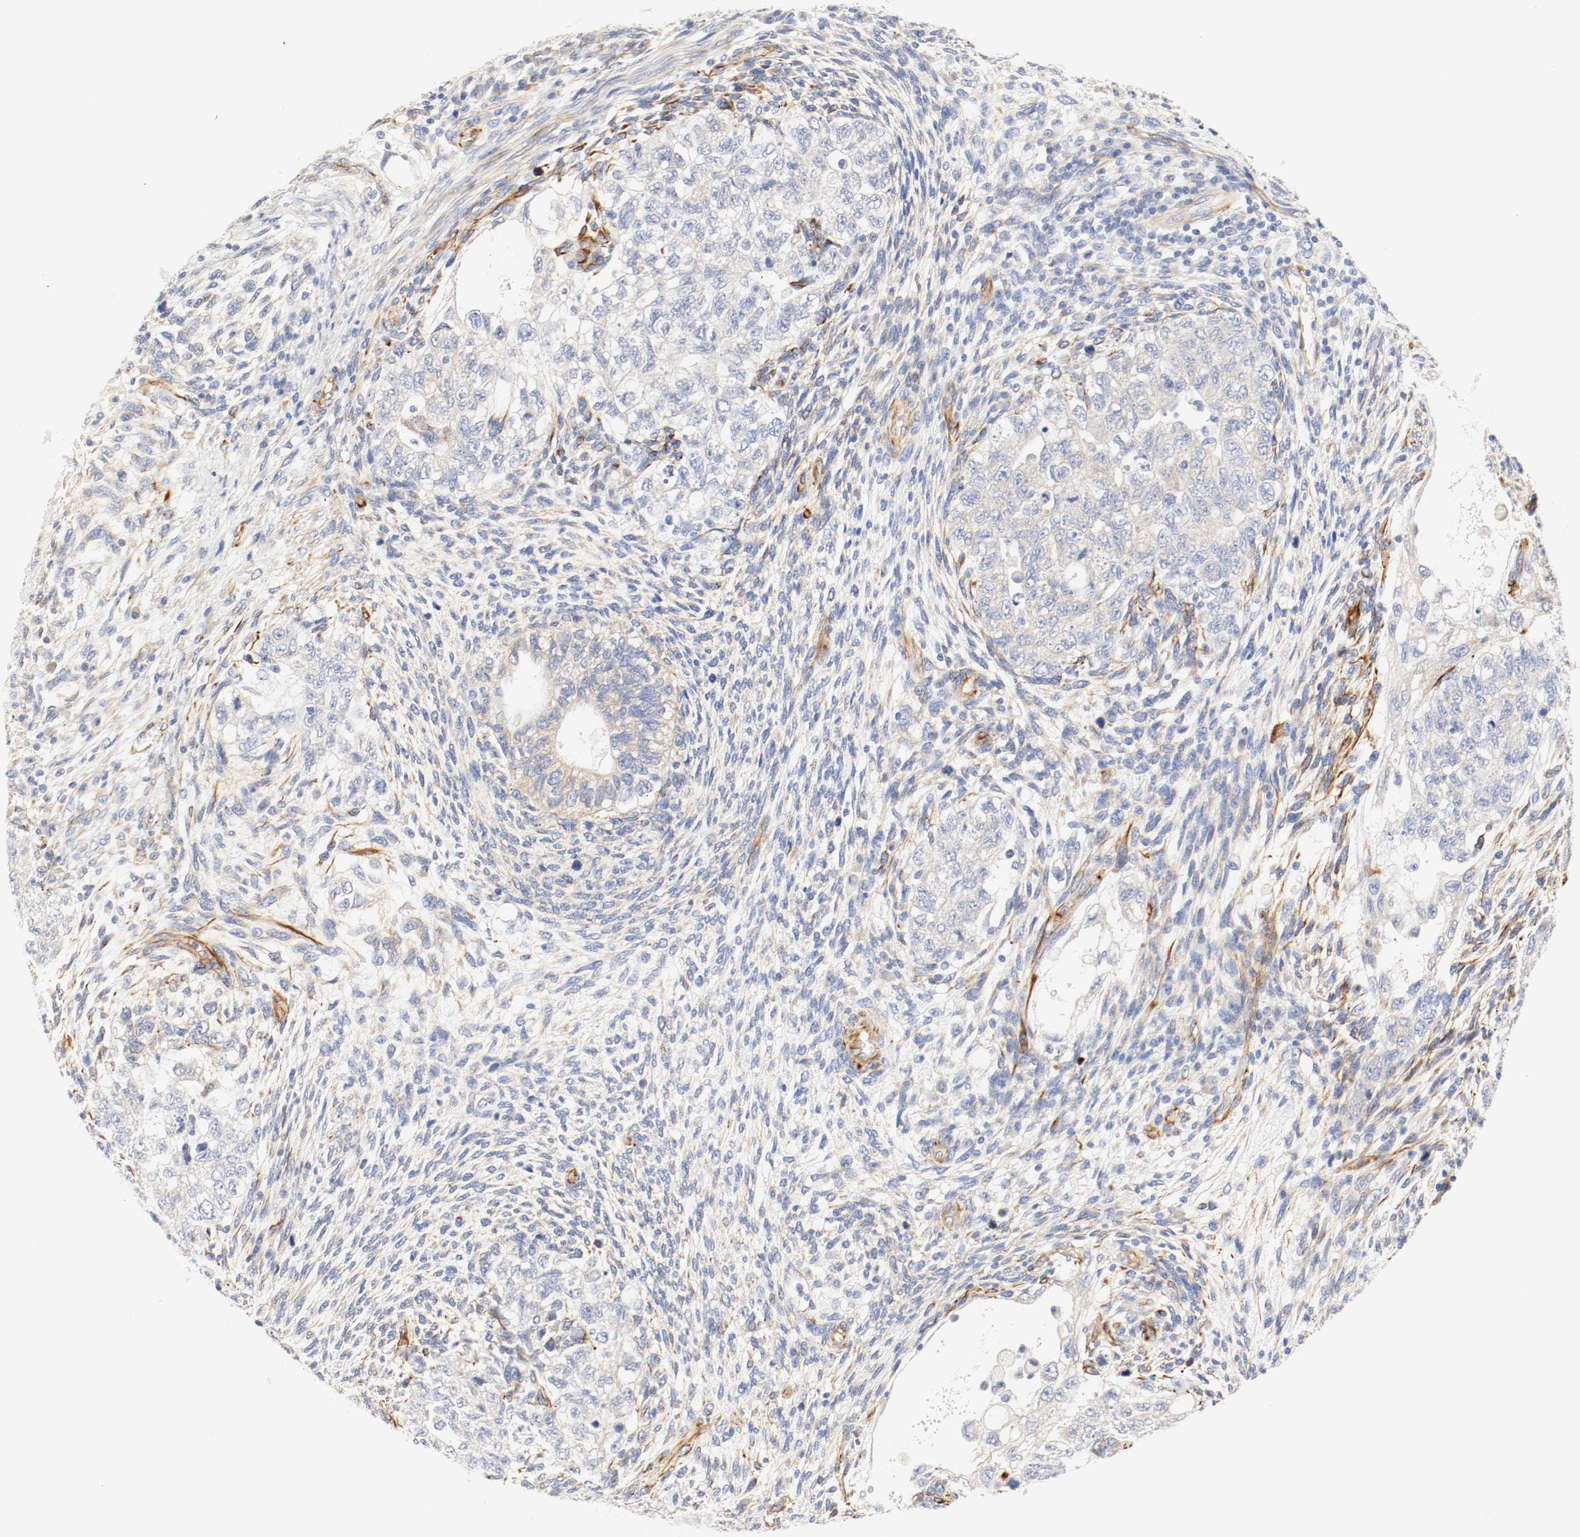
{"staining": {"intensity": "moderate", "quantity": "25%-75%", "location": "cytoplasmic/membranous"}, "tissue": "testis cancer", "cell_type": "Tumor cells", "image_type": "cancer", "snomed": [{"axis": "morphology", "description": "Normal tissue, NOS"}, {"axis": "morphology", "description": "Carcinoma, Embryonal, NOS"}, {"axis": "topography", "description": "Testis"}], "caption": "There is medium levels of moderate cytoplasmic/membranous staining in tumor cells of testis cancer, as demonstrated by immunohistochemical staining (brown color).", "gene": "GIT1", "patient": {"sex": "male", "age": 36}}